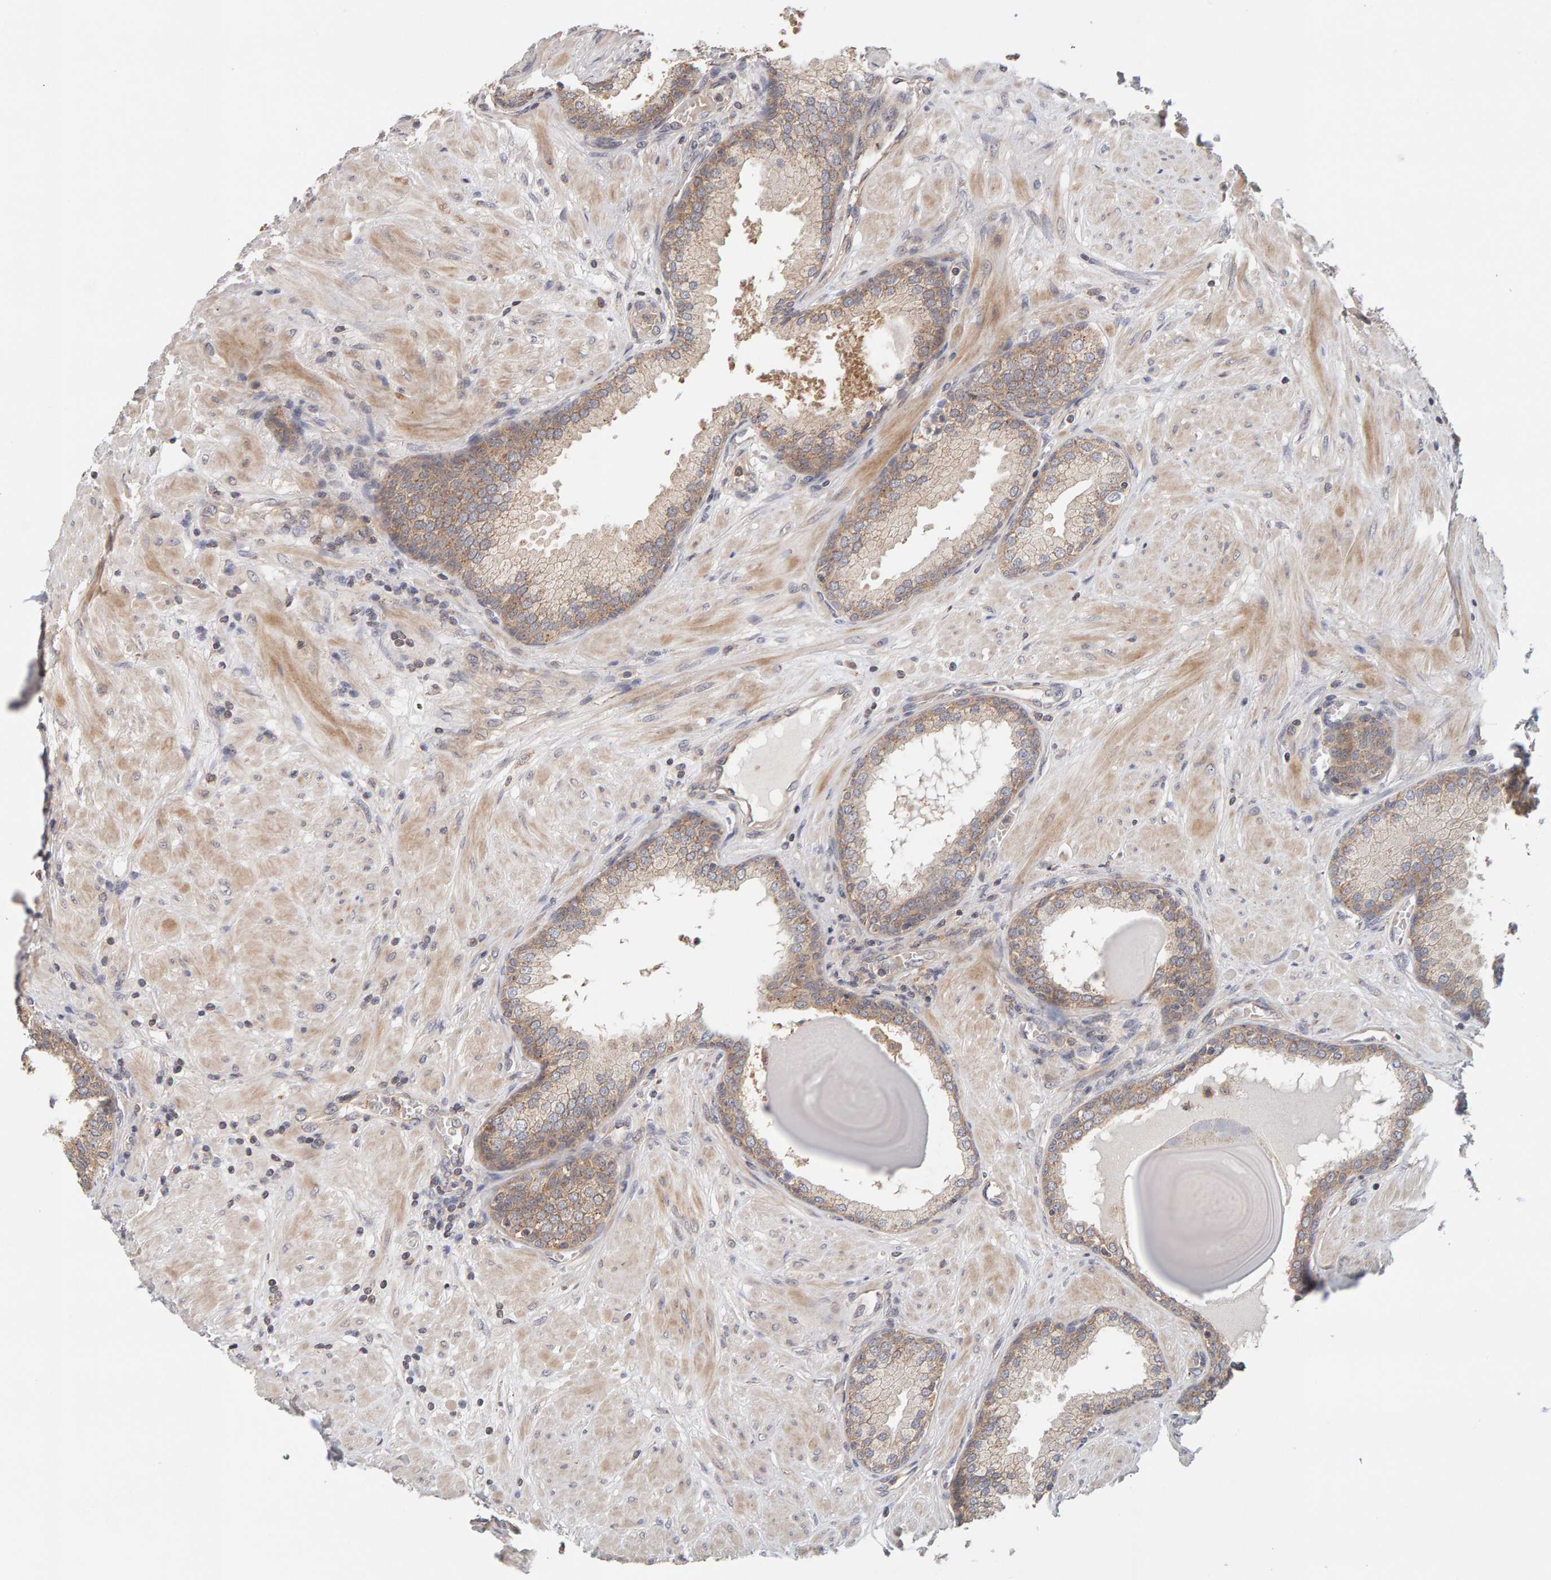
{"staining": {"intensity": "weak", "quantity": ">75%", "location": "cytoplasmic/membranous"}, "tissue": "prostate", "cell_type": "Glandular cells", "image_type": "normal", "snomed": [{"axis": "morphology", "description": "Normal tissue, NOS"}, {"axis": "topography", "description": "Prostate"}], "caption": "Prostate stained with DAB immunohistochemistry (IHC) displays low levels of weak cytoplasmic/membranous staining in approximately >75% of glandular cells.", "gene": "DNAJC7", "patient": {"sex": "male", "age": 51}}